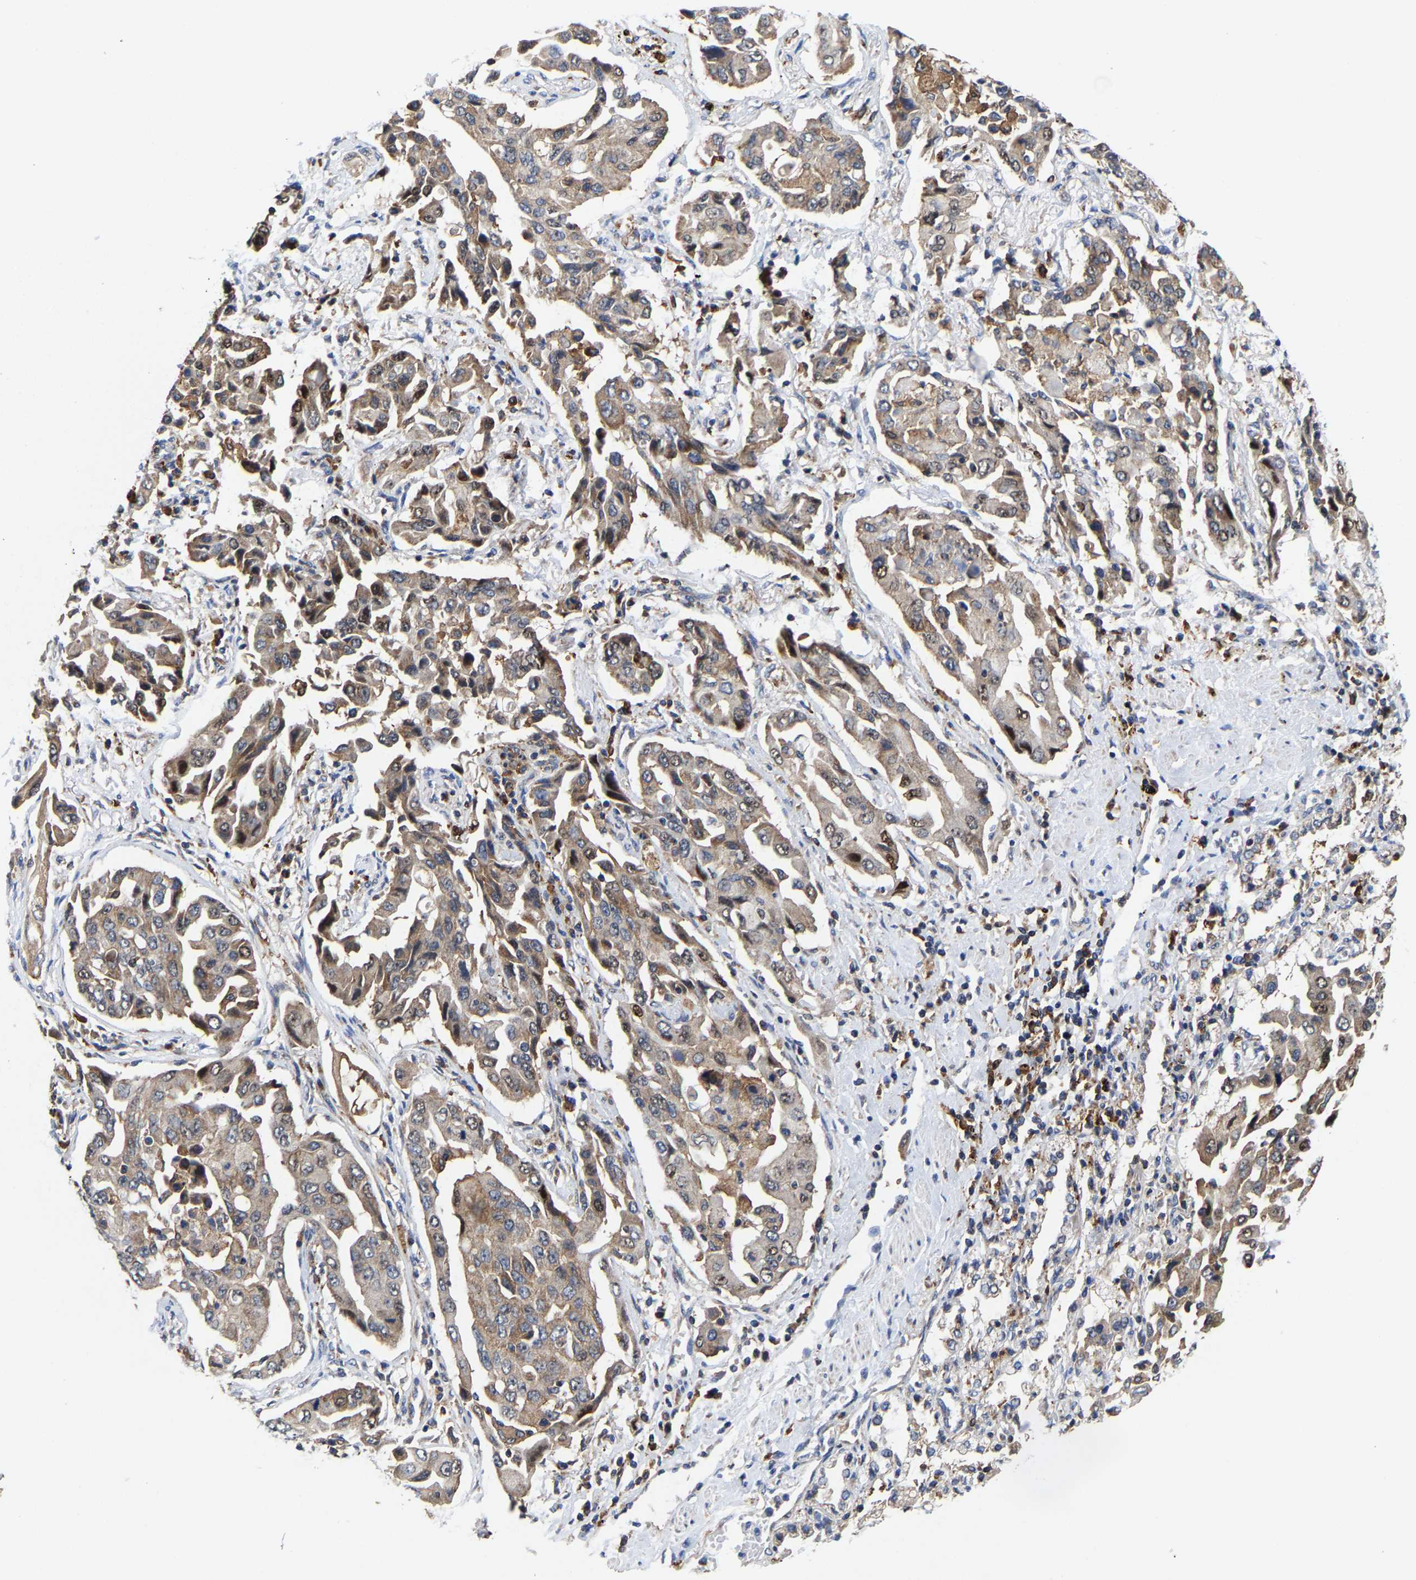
{"staining": {"intensity": "moderate", "quantity": "25%-75%", "location": "cytoplasmic/membranous,nuclear"}, "tissue": "lung cancer", "cell_type": "Tumor cells", "image_type": "cancer", "snomed": [{"axis": "morphology", "description": "Adenocarcinoma, NOS"}, {"axis": "topography", "description": "Lung"}], "caption": "About 25%-75% of tumor cells in human lung adenocarcinoma demonstrate moderate cytoplasmic/membranous and nuclear protein expression as visualized by brown immunohistochemical staining.", "gene": "PFKFB3", "patient": {"sex": "female", "age": 65}}